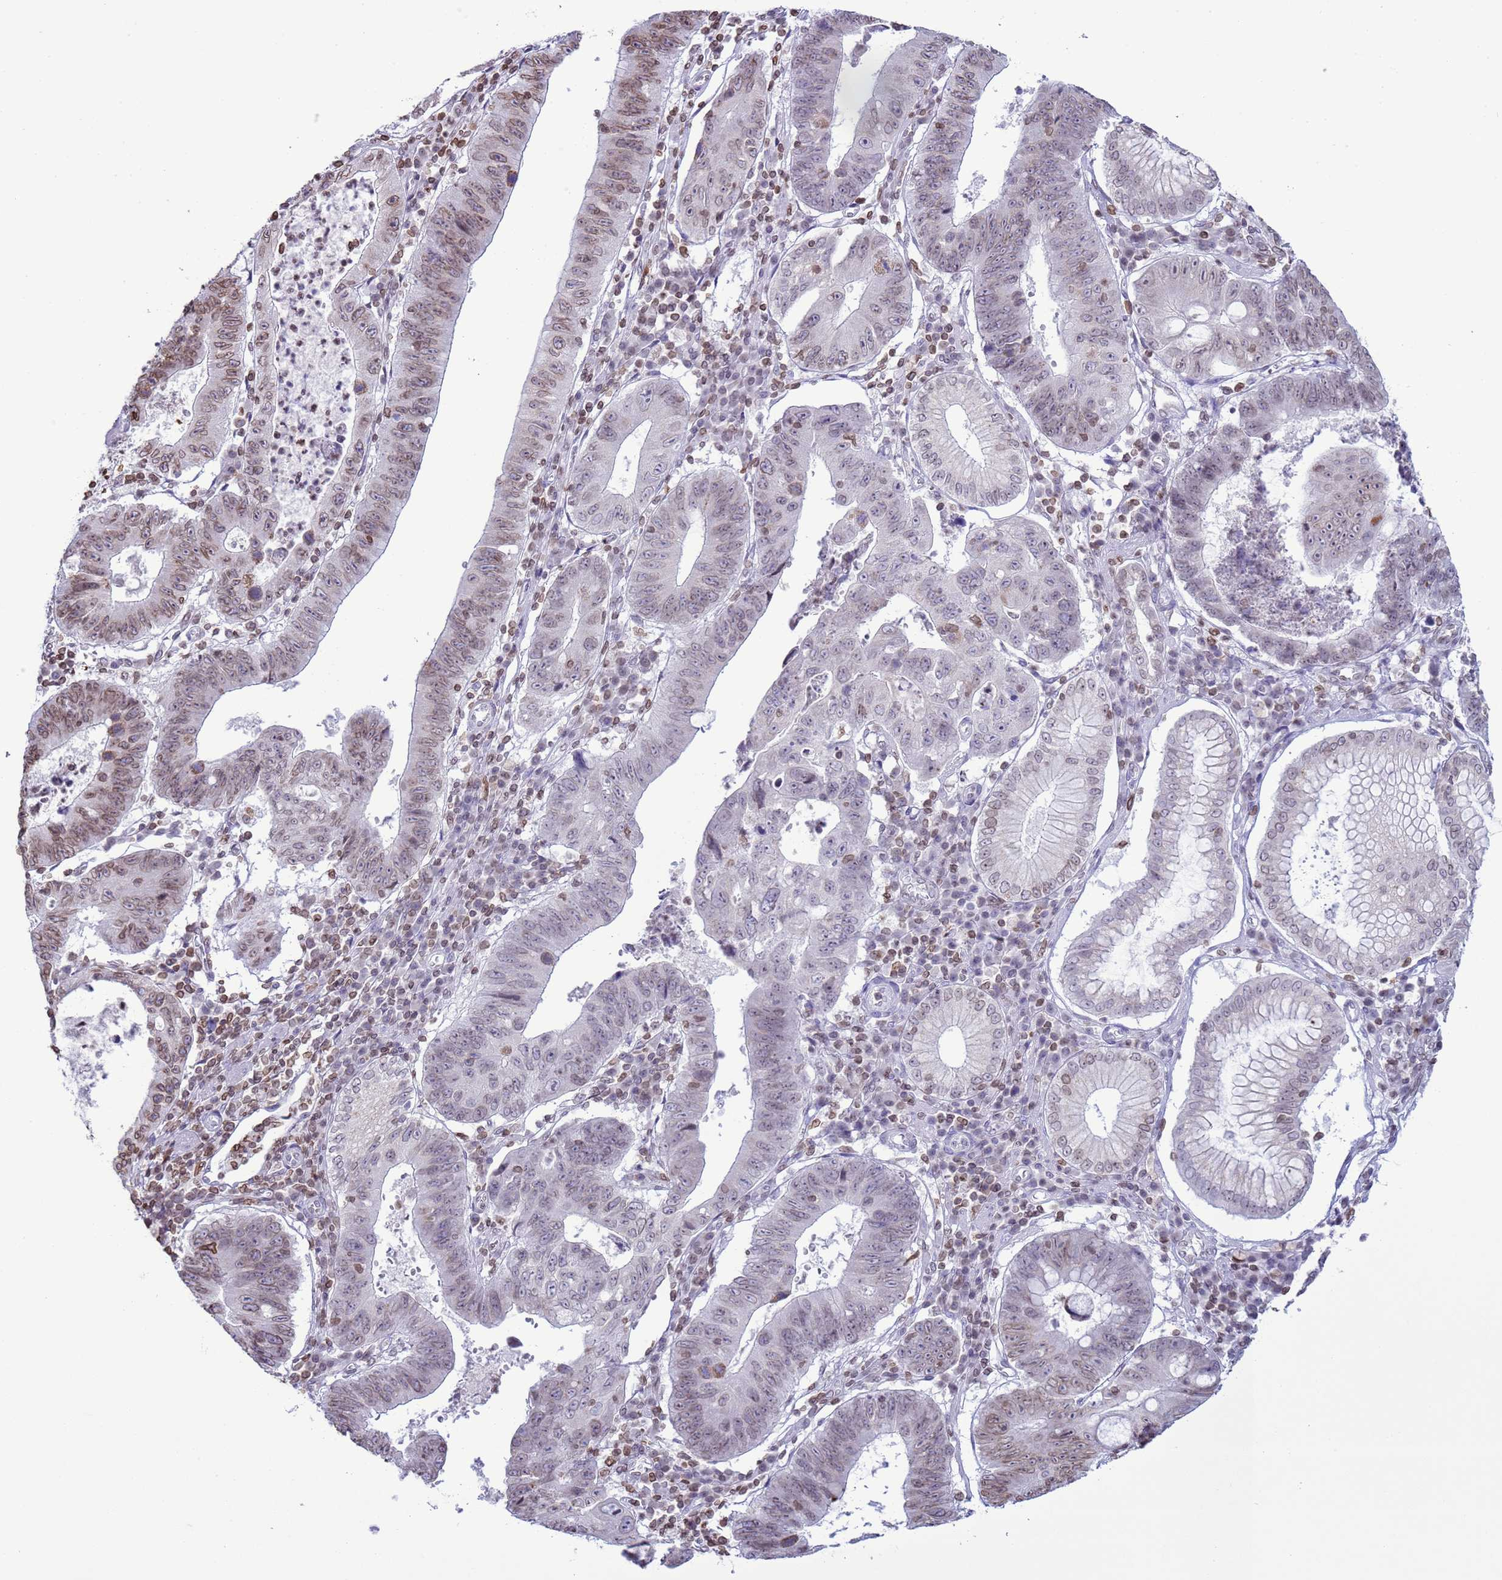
{"staining": {"intensity": "moderate", "quantity": "<25%", "location": "cytoplasmic/membranous,nuclear"}, "tissue": "stomach cancer", "cell_type": "Tumor cells", "image_type": "cancer", "snomed": [{"axis": "morphology", "description": "Adenocarcinoma, NOS"}, {"axis": "topography", "description": "Stomach"}], "caption": "Adenocarcinoma (stomach) stained with a brown dye displays moderate cytoplasmic/membranous and nuclear positive positivity in about <25% of tumor cells.", "gene": "DHX37", "patient": {"sex": "male", "age": 59}}